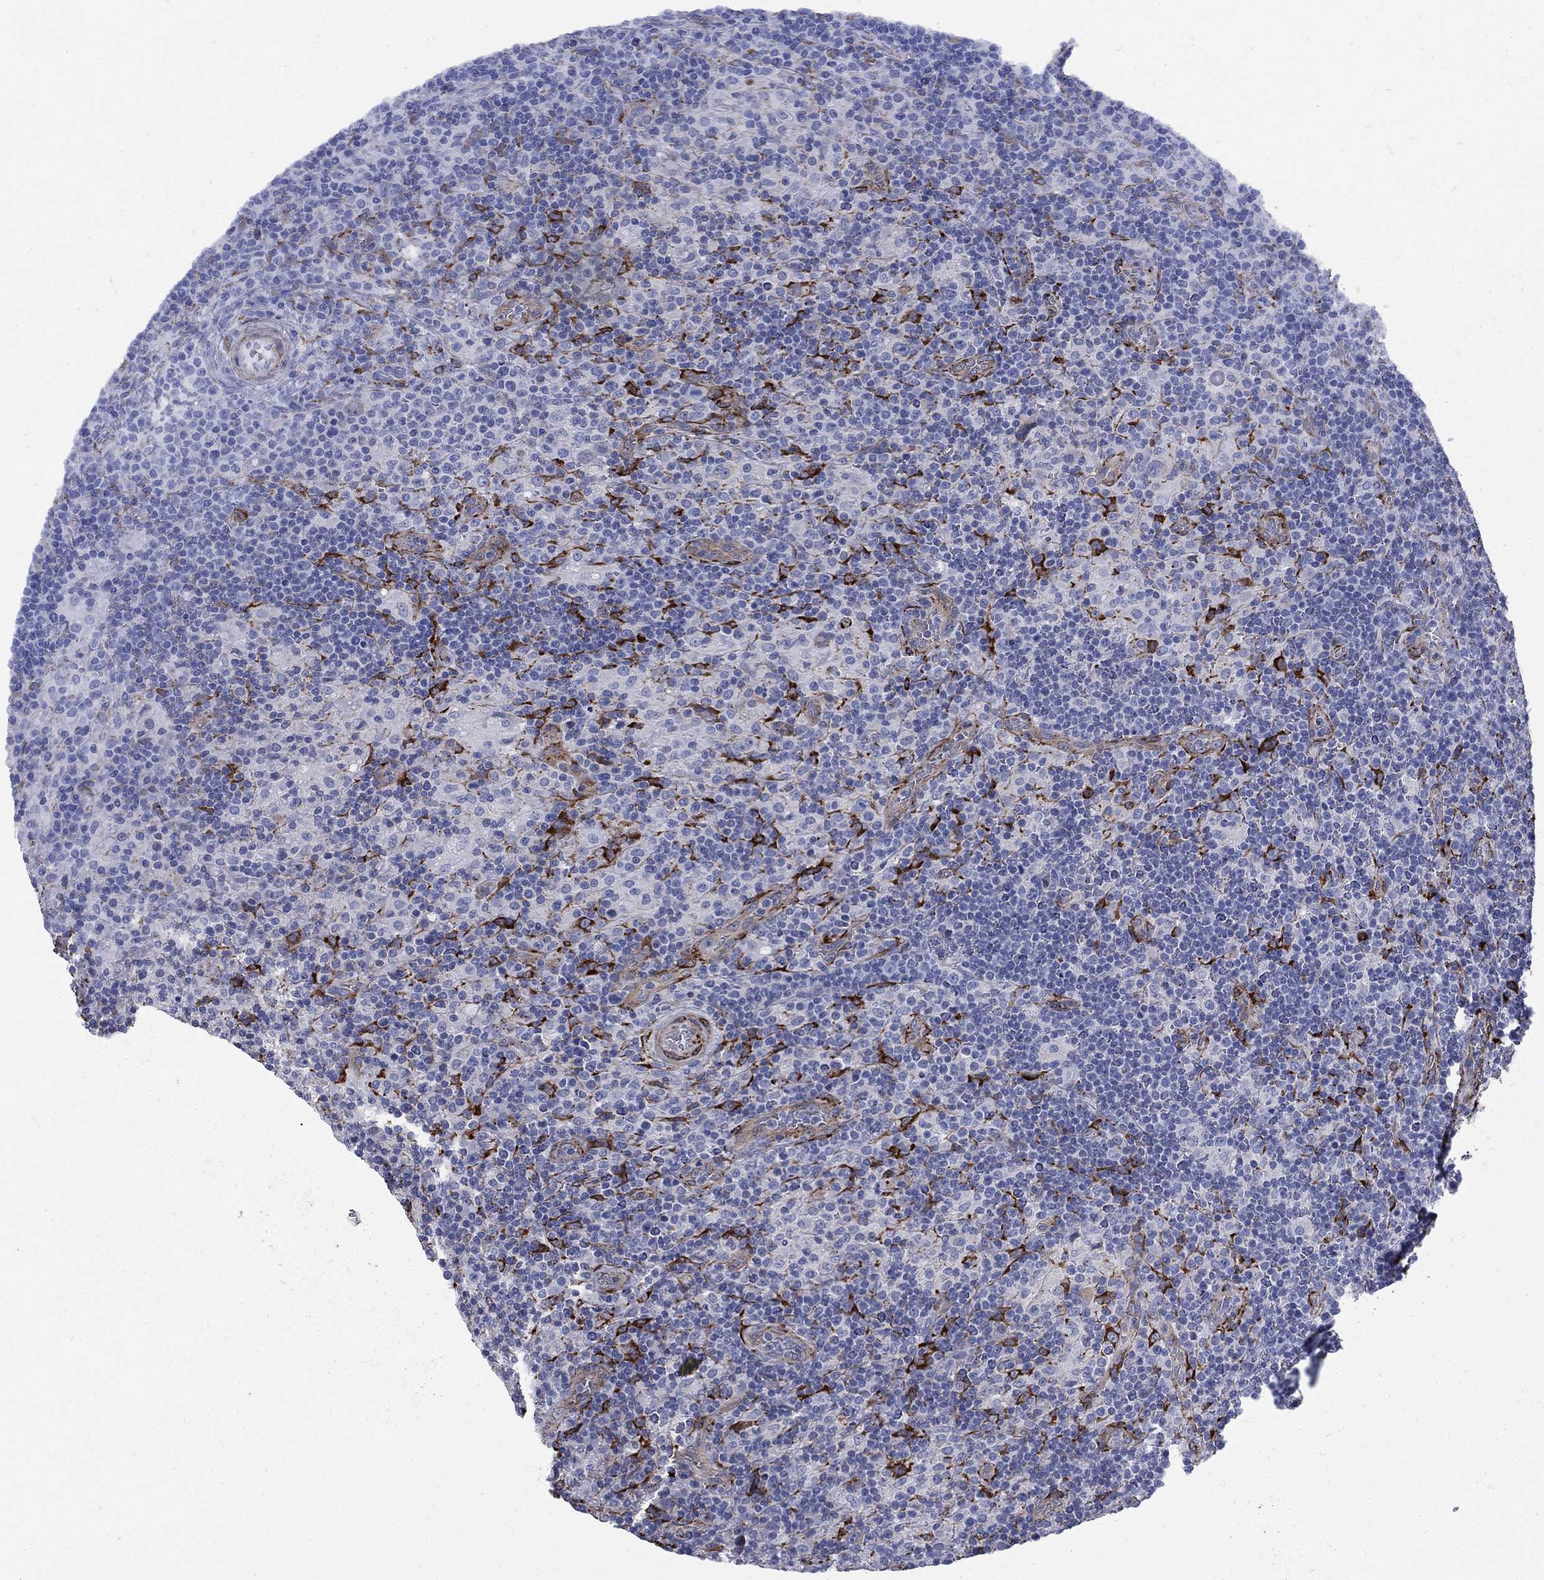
{"staining": {"intensity": "negative", "quantity": "none", "location": "none"}, "tissue": "lymphoma", "cell_type": "Tumor cells", "image_type": "cancer", "snomed": [{"axis": "morphology", "description": "Hodgkin's disease, NOS"}, {"axis": "topography", "description": "Lymph node"}], "caption": "Histopathology image shows no significant protein expression in tumor cells of lymphoma.", "gene": "SEPTIN8", "patient": {"sex": "male", "age": 70}}